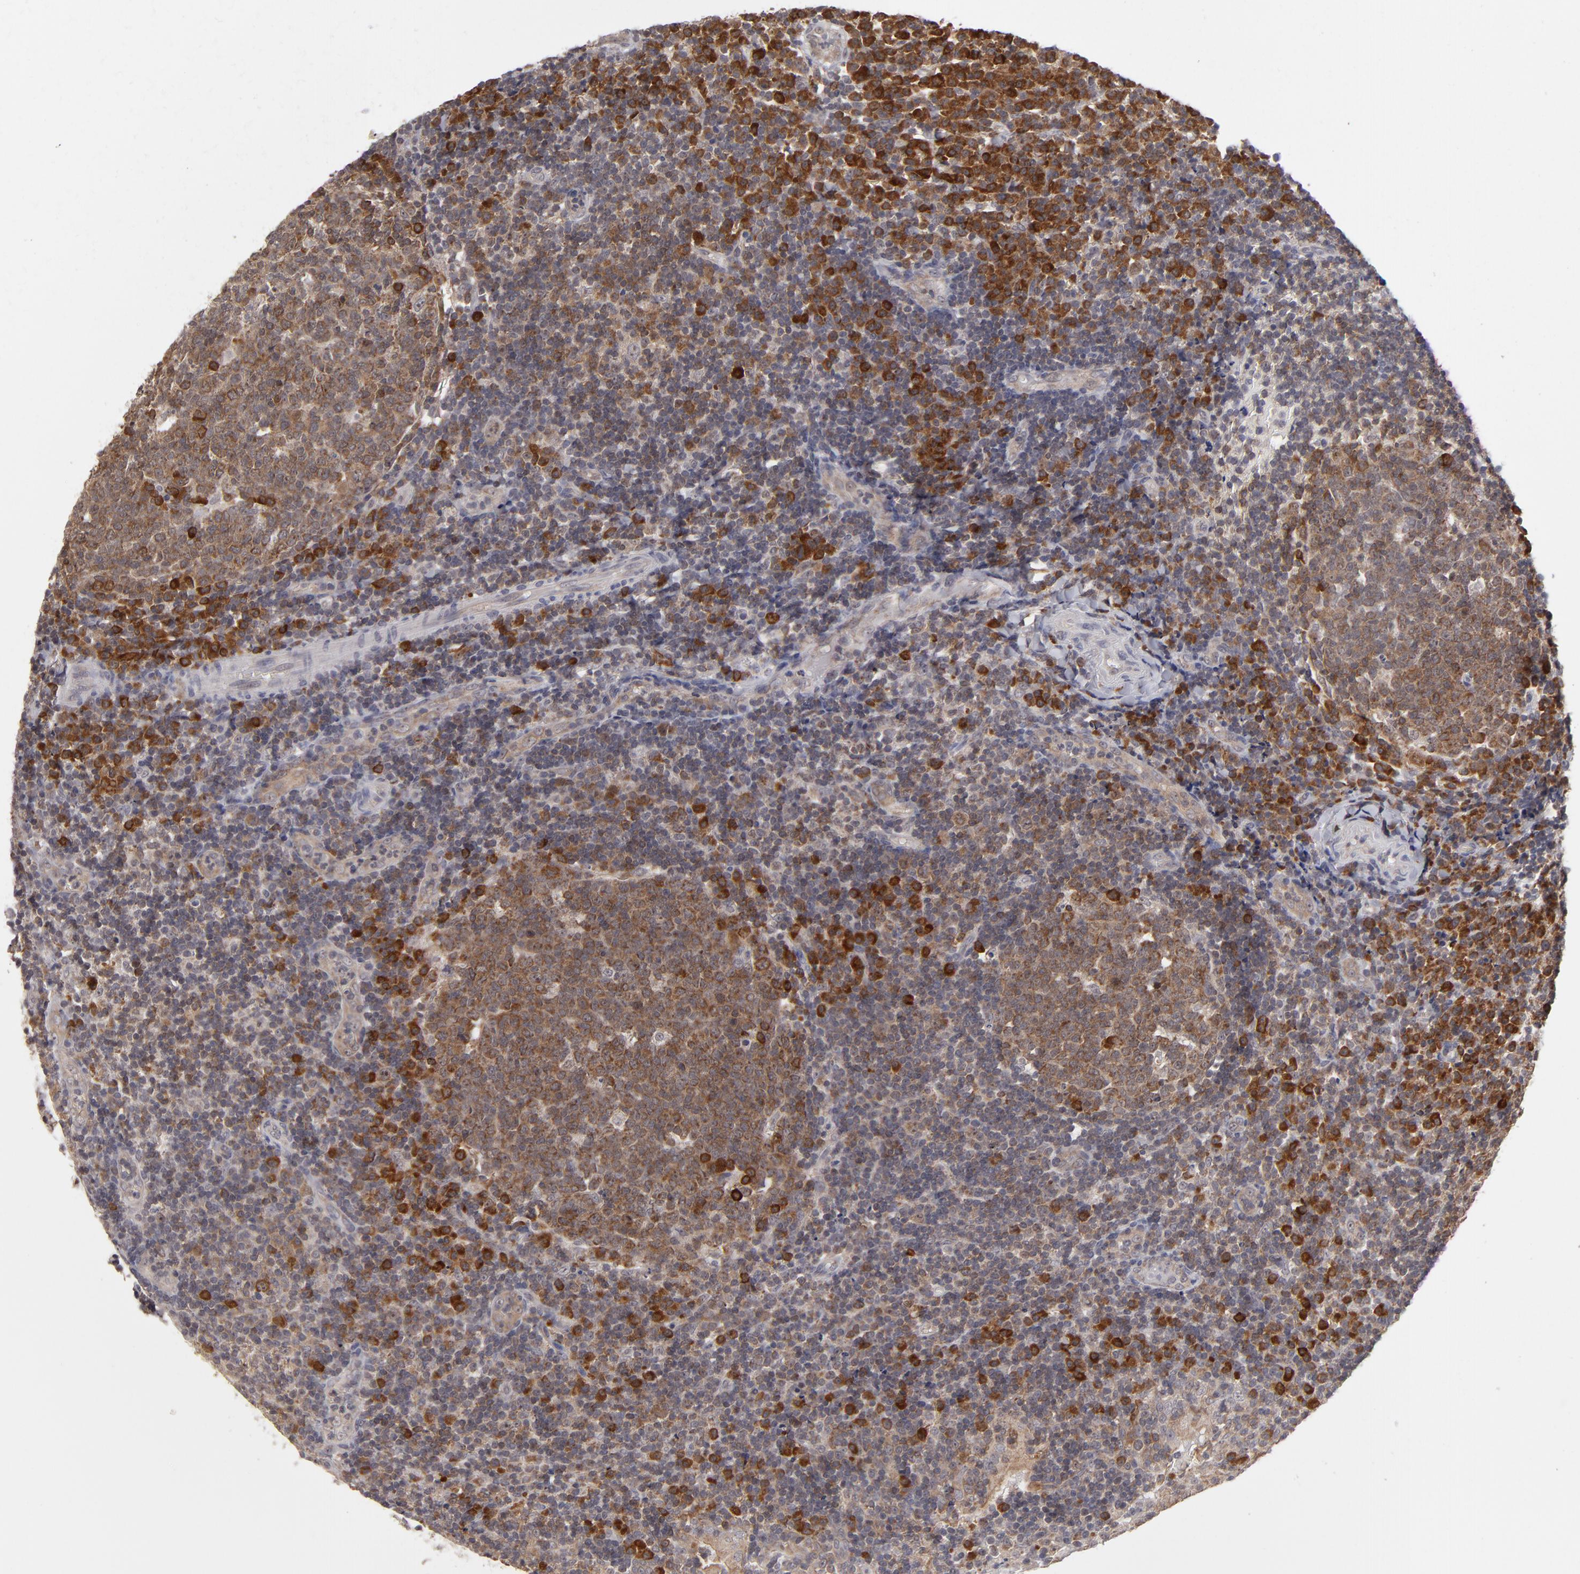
{"staining": {"intensity": "moderate", "quantity": ">75%", "location": "cytoplasmic/membranous"}, "tissue": "tonsil", "cell_type": "Germinal center cells", "image_type": "normal", "snomed": [{"axis": "morphology", "description": "Normal tissue, NOS"}, {"axis": "topography", "description": "Tonsil"}], "caption": "An immunohistochemistry (IHC) image of unremarkable tissue is shown. Protein staining in brown highlights moderate cytoplasmic/membranous positivity in tonsil within germinal center cells. The staining was performed using DAB, with brown indicating positive protein expression. Nuclei are stained blue with hematoxylin.", "gene": "GLCCI1", "patient": {"sex": "female", "age": 40}}